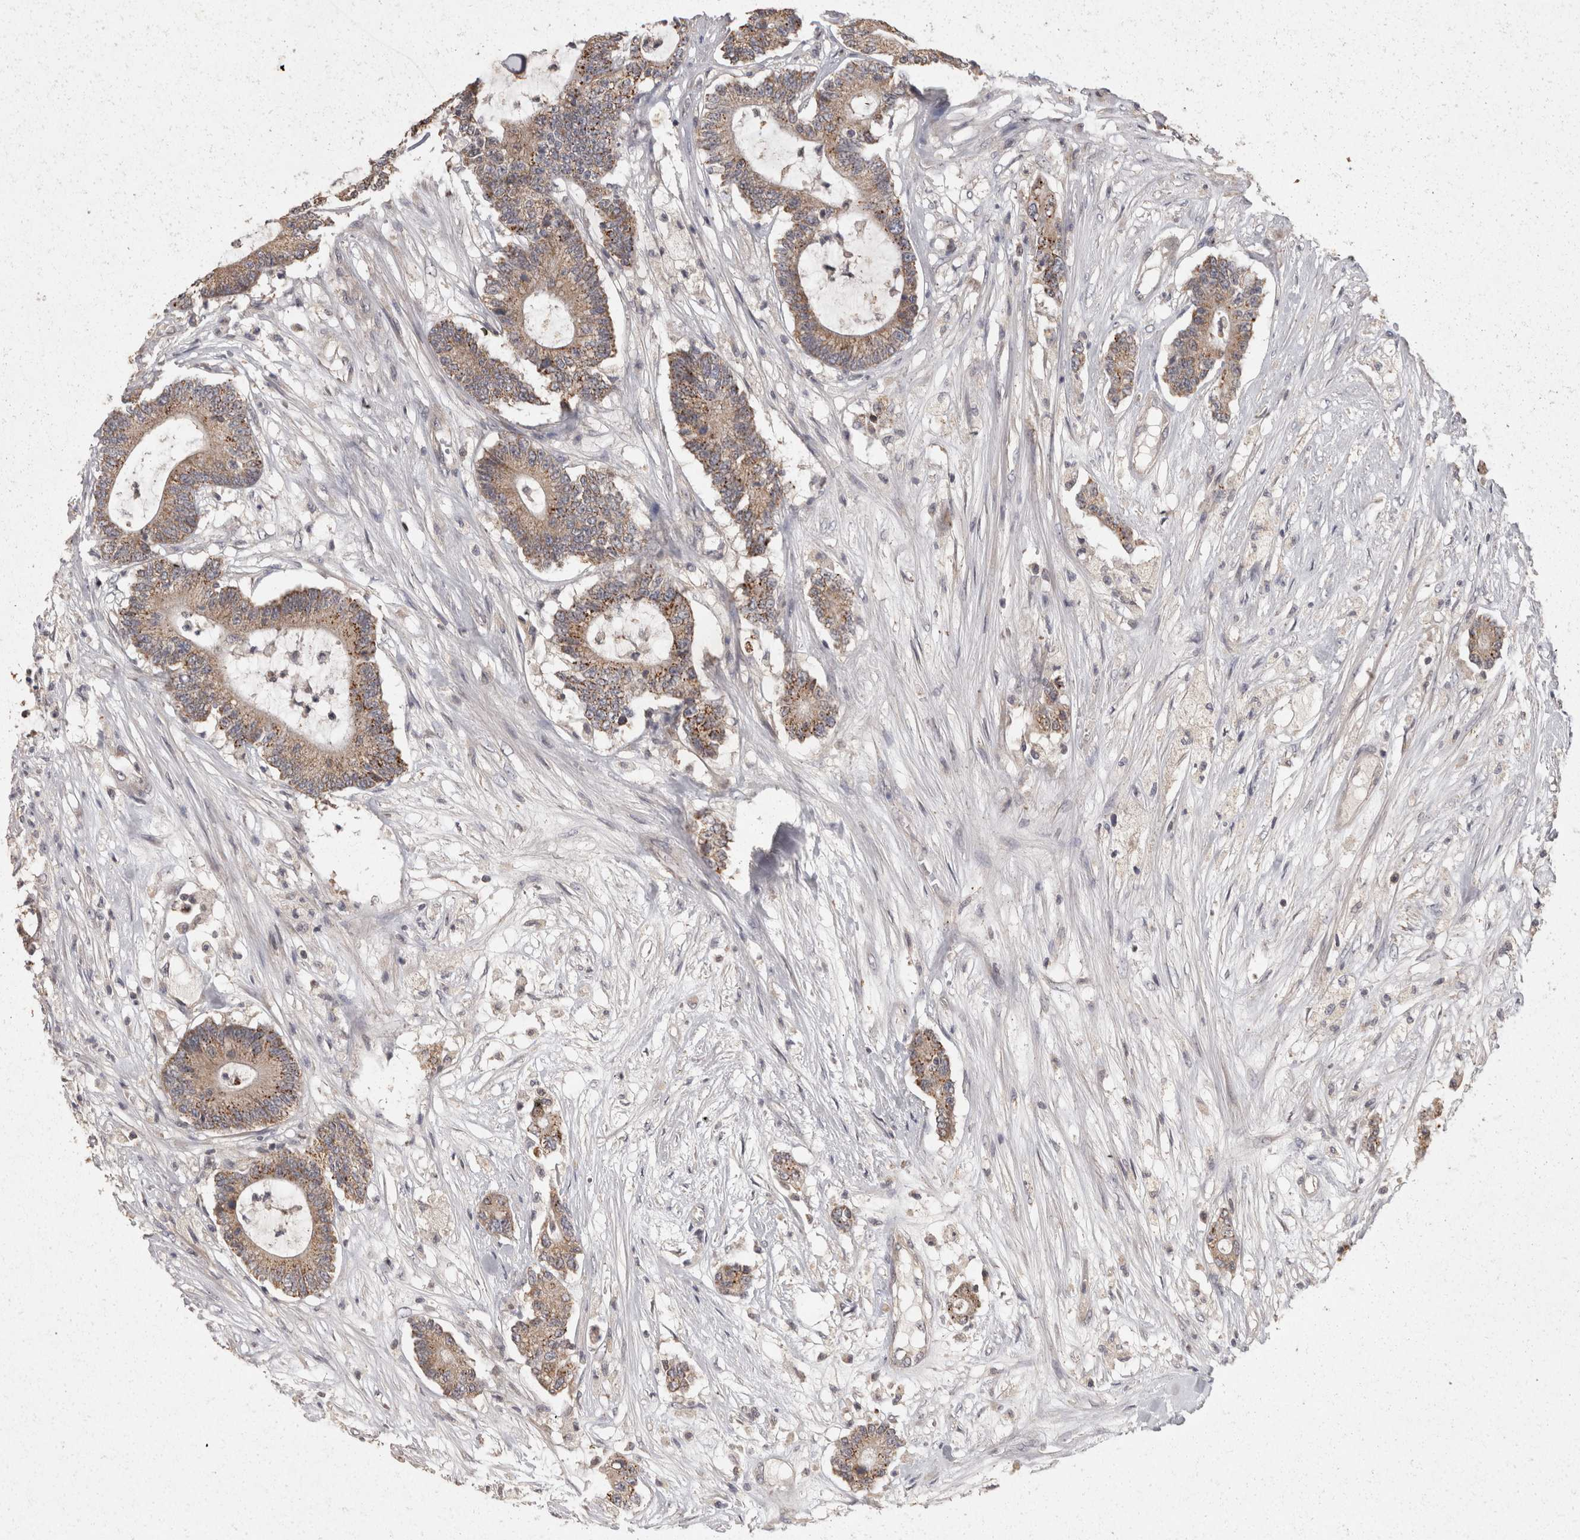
{"staining": {"intensity": "moderate", "quantity": ">75%", "location": "cytoplasmic/membranous"}, "tissue": "colorectal cancer", "cell_type": "Tumor cells", "image_type": "cancer", "snomed": [{"axis": "morphology", "description": "Adenocarcinoma, NOS"}, {"axis": "topography", "description": "Colon"}], "caption": "The immunohistochemical stain highlights moderate cytoplasmic/membranous staining in tumor cells of colorectal cancer (adenocarcinoma) tissue.", "gene": "ACAT2", "patient": {"sex": "female", "age": 84}}